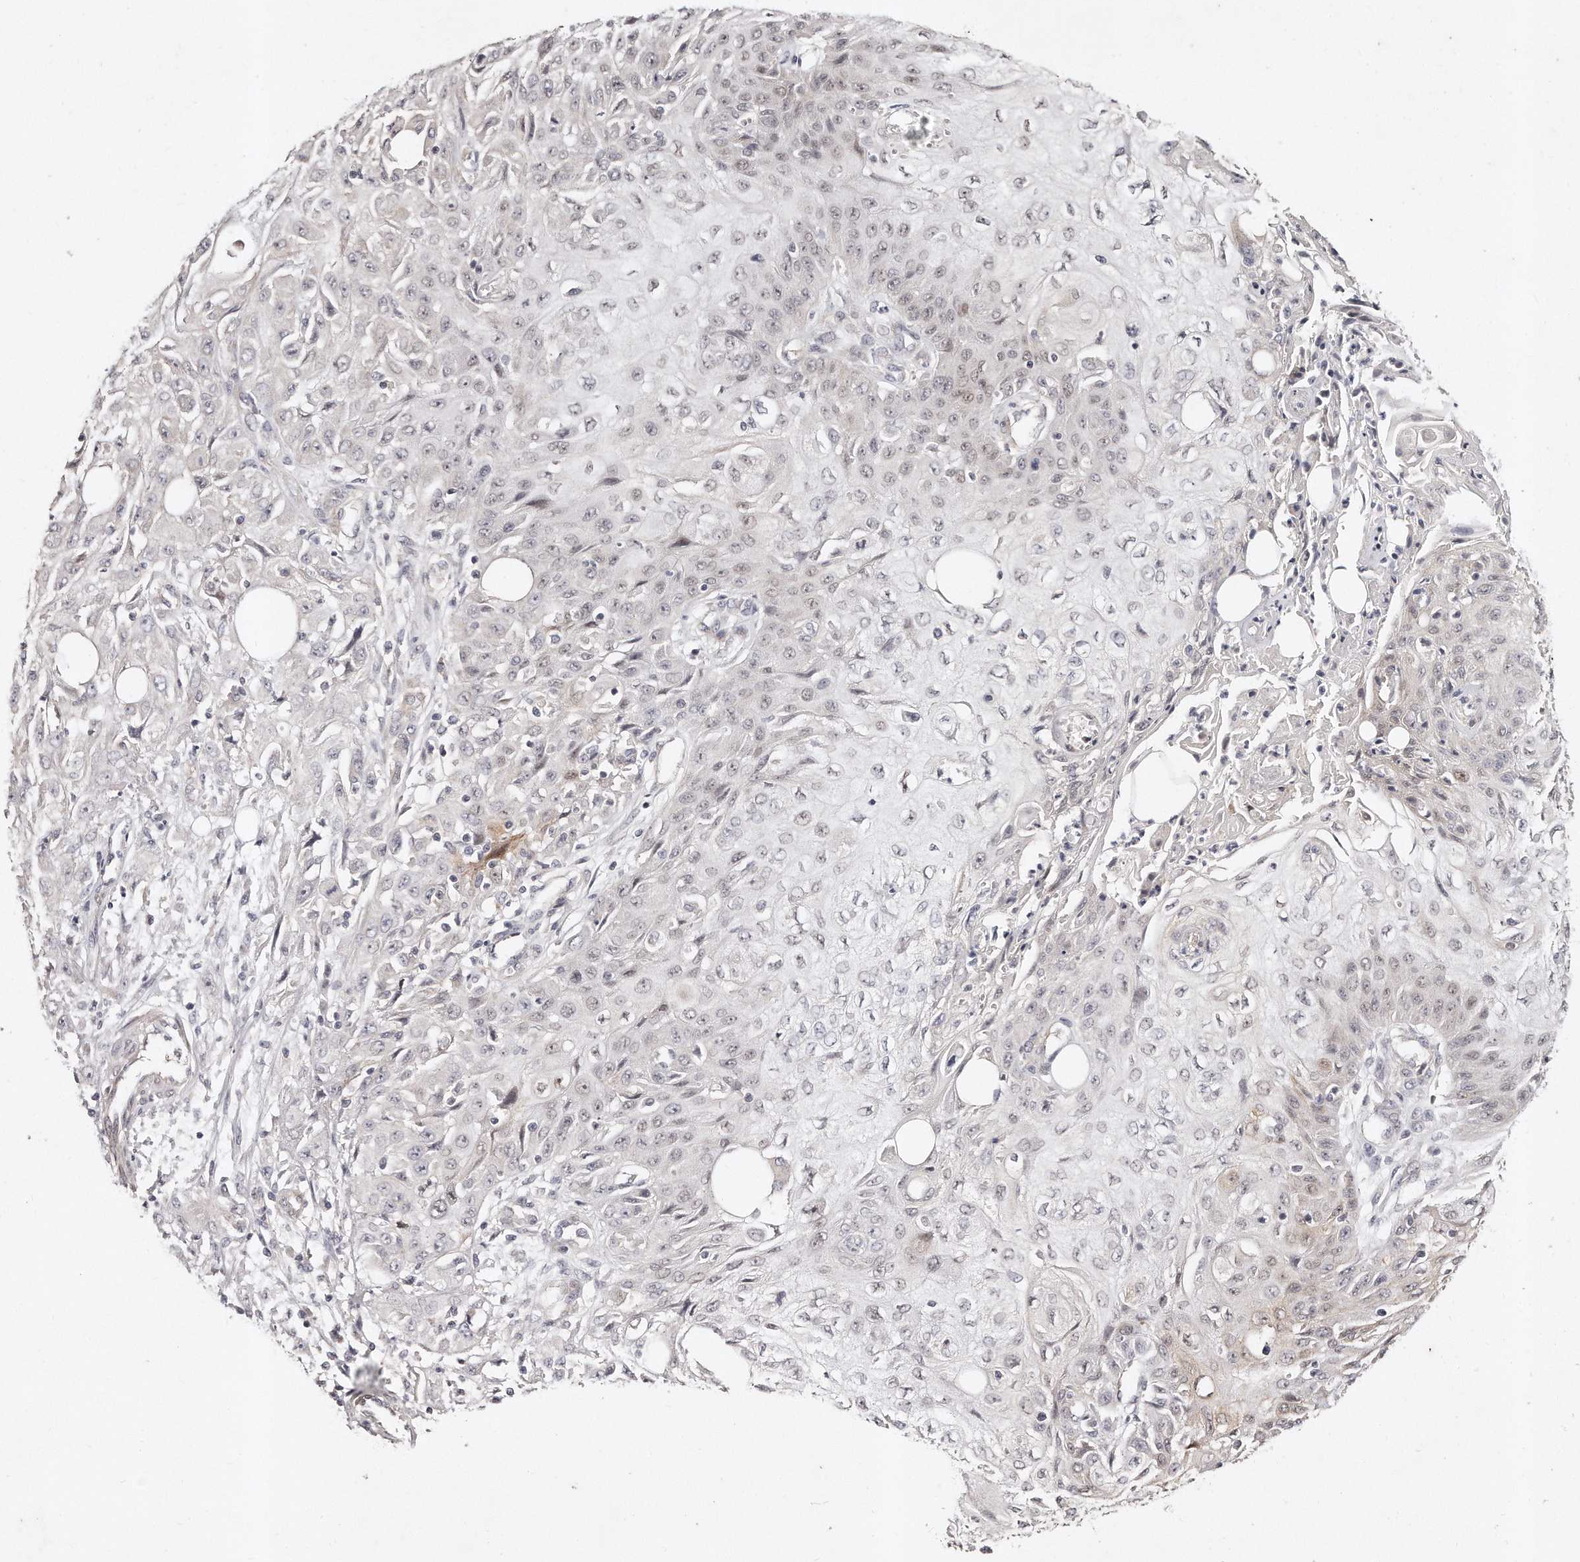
{"staining": {"intensity": "negative", "quantity": "none", "location": "none"}, "tissue": "skin cancer", "cell_type": "Tumor cells", "image_type": "cancer", "snomed": [{"axis": "morphology", "description": "Squamous cell carcinoma, NOS"}, {"axis": "morphology", "description": "Squamous cell carcinoma, metastatic, NOS"}, {"axis": "topography", "description": "Skin"}, {"axis": "topography", "description": "Lymph node"}], "caption": "Immunohistochemistry (IHC) of human skin cancer exhibits no positivity in tumor cells. (DAB immunohistochemistry (IHC) with hematoxylin counter stain).", "gene": "CASZ1", "patient": {"sex": "male", "age": 75}}